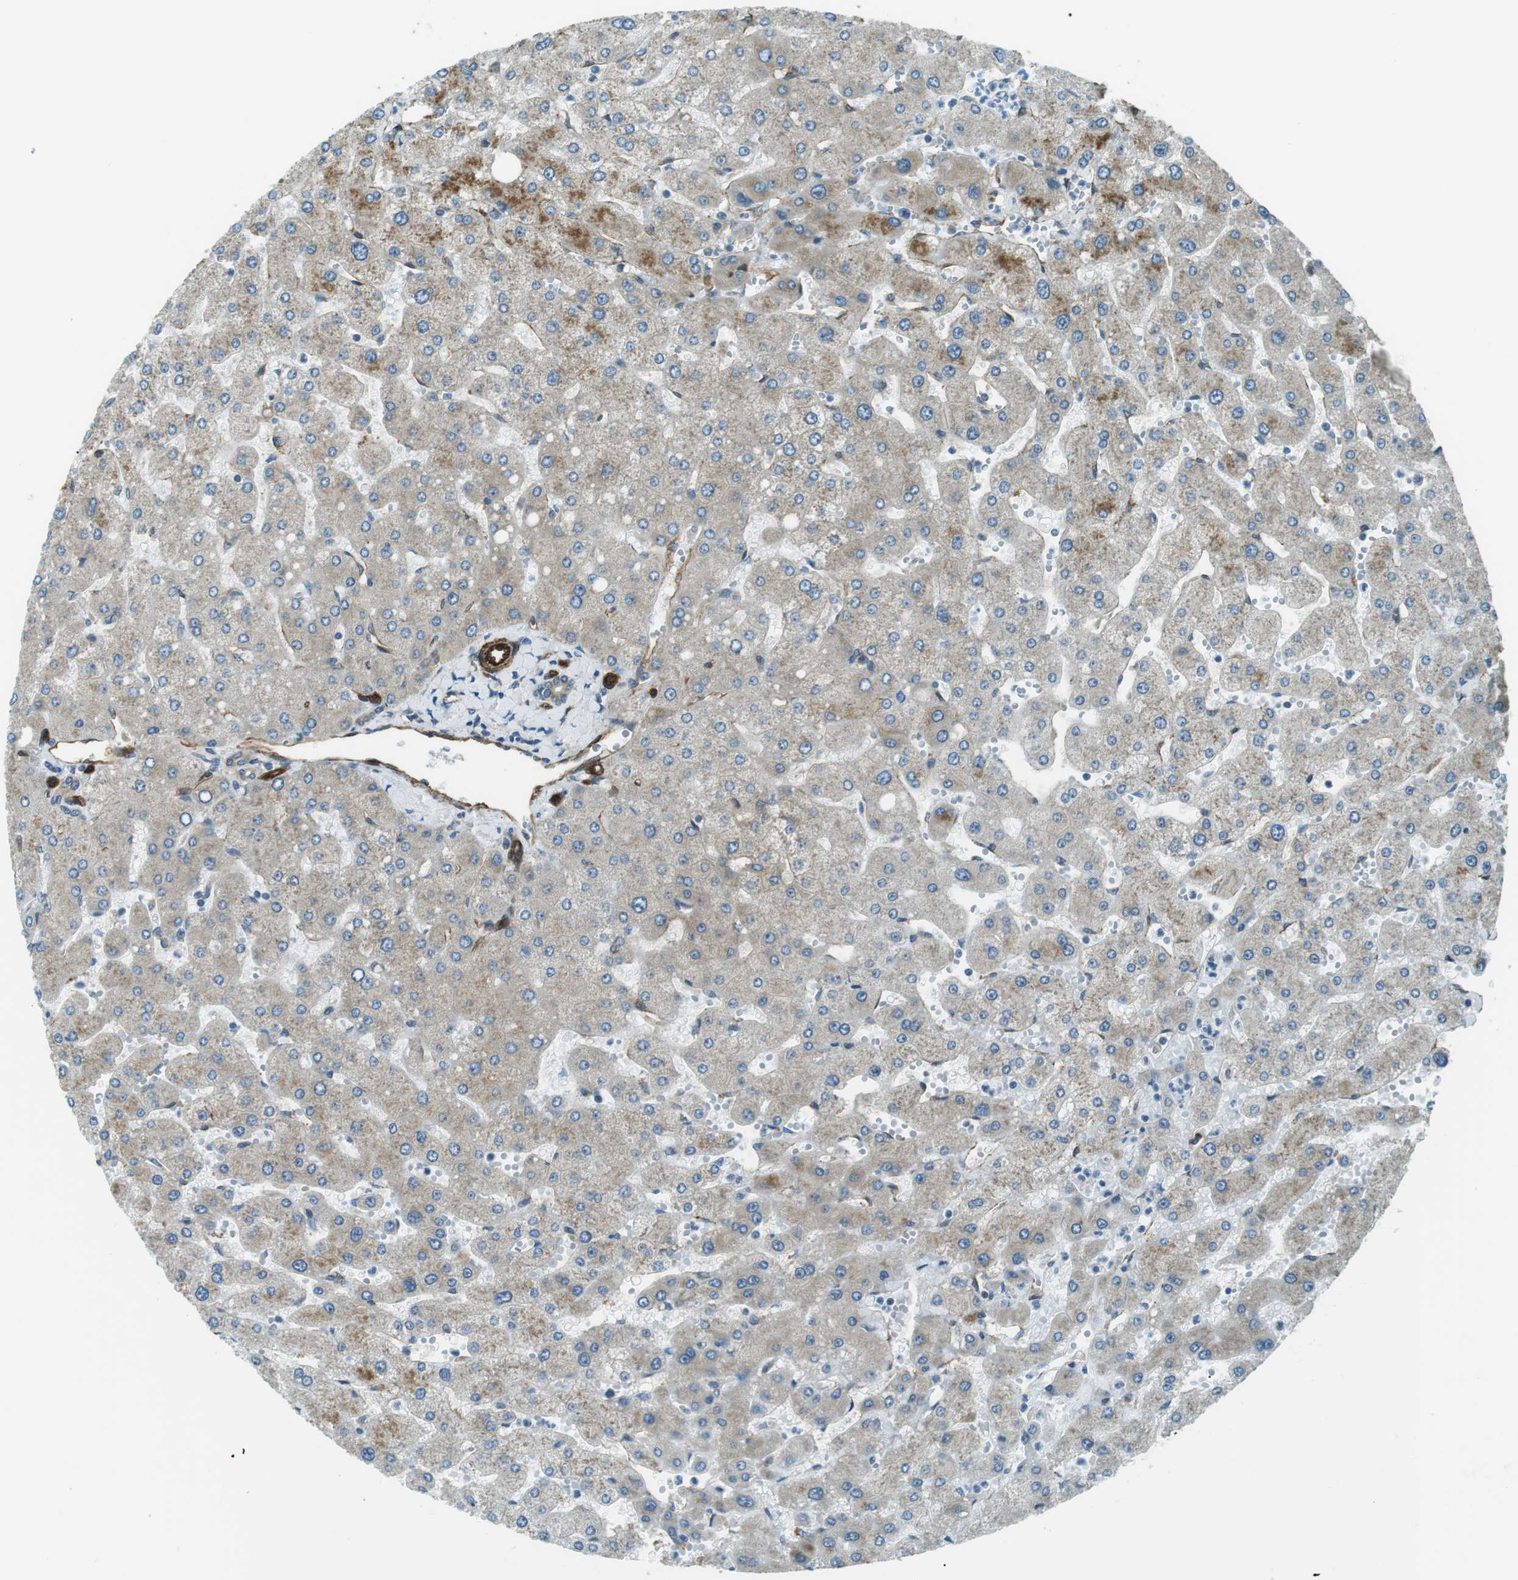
{"staining": {"intensity": "weak", "quantity": ">75%", "location": "cytoplasmic/membranous"}, "tissue": "liver", "cell_type": "Cholangiocytes", "image_type": "normal", "snomed": [{"axis": "morphology", "description": "Normal tissue, NOS"}, {"axis": "topography", "description": "Liver"}], "caption": "A low amount of weak cytoplasmic/membranous positivity is identified in about >75% of cholangiocytes in normal liver.", "gene": "ODR4", "patient": {"sex": "male", "age": 55}}